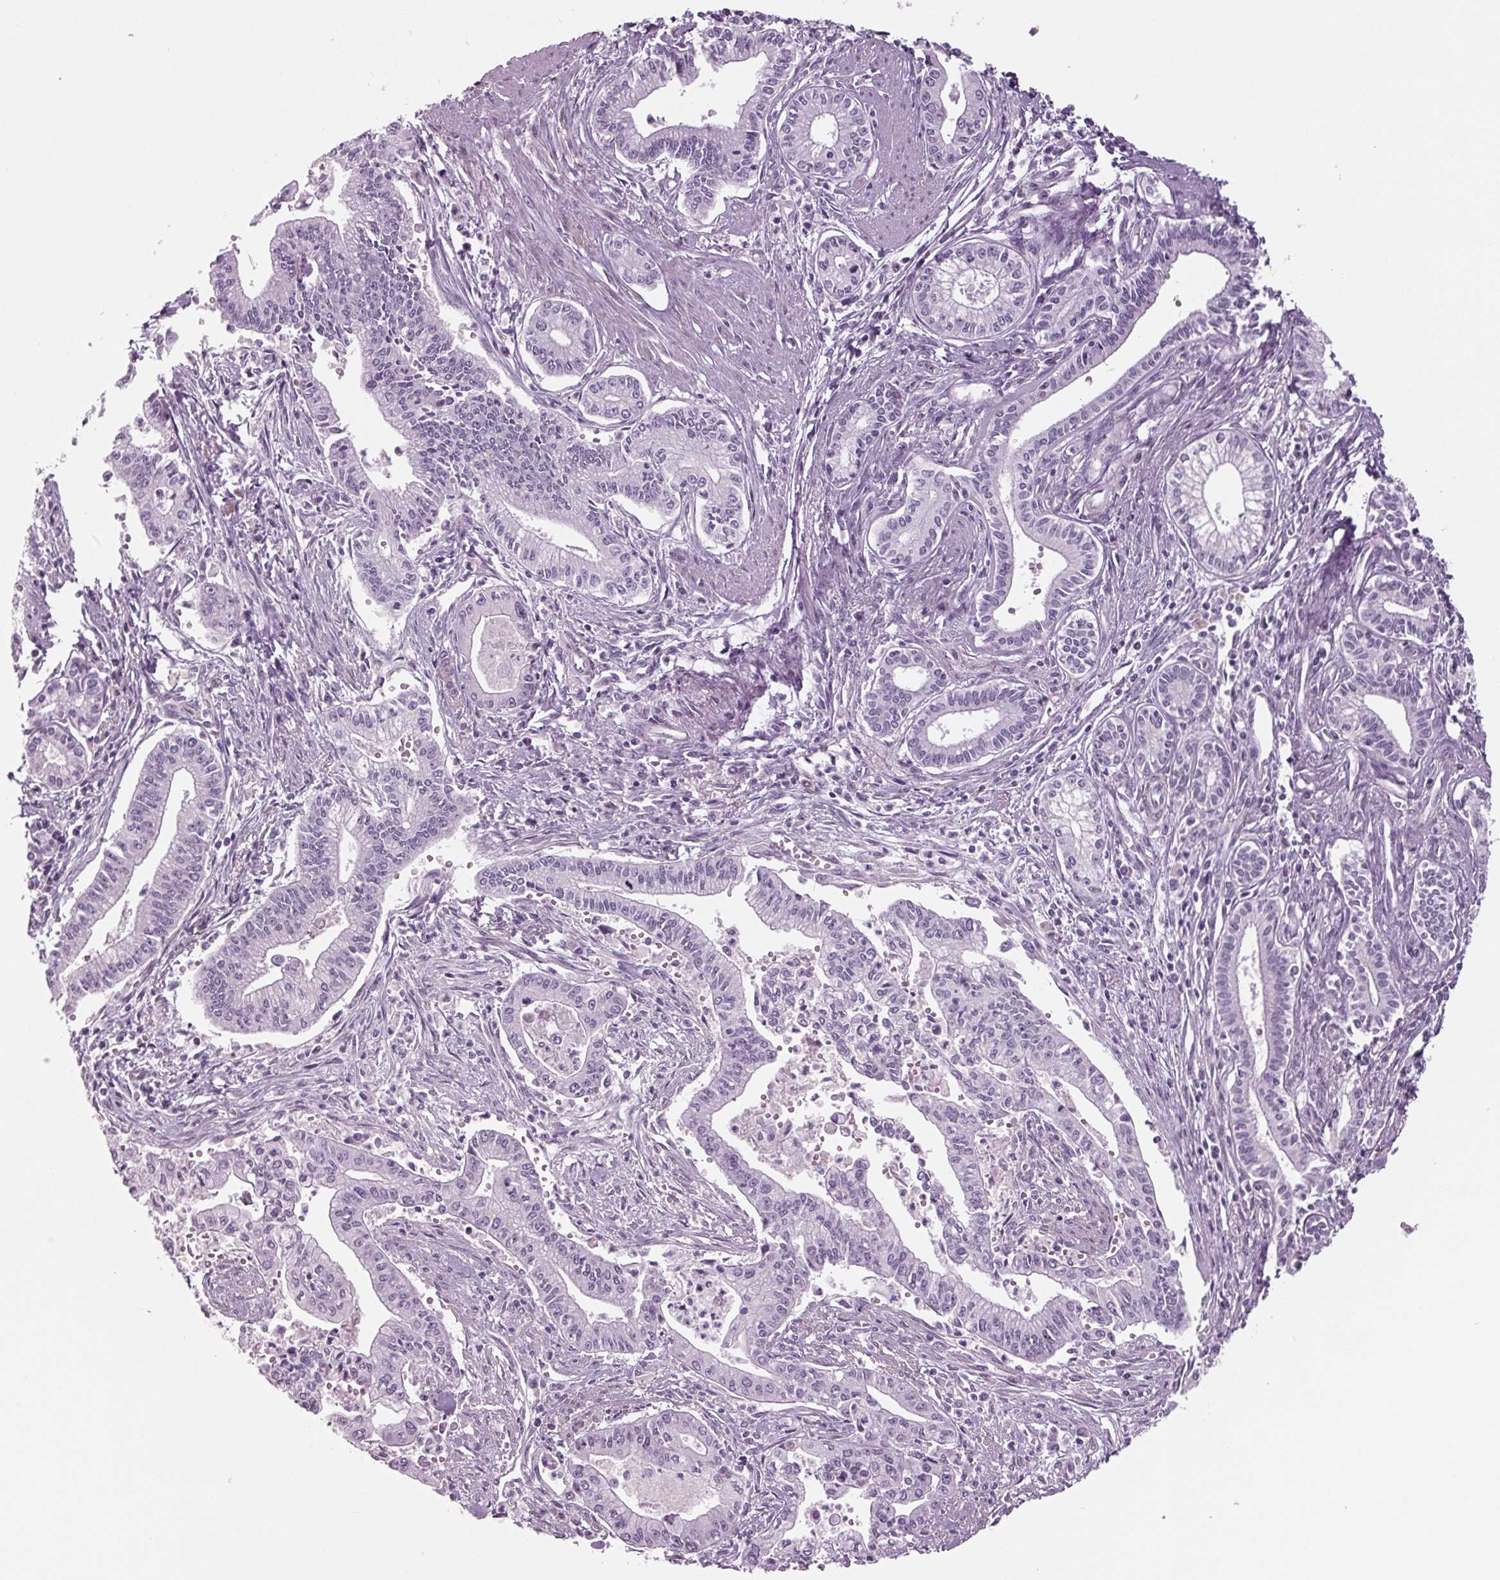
{"staining": {"intensity": "negative", "quantity": "none", "location": "none"}, "tissue": "pancreatic cancer", "cell_type": "Tumor cells", "image_type": "cancer", "snomed": [{"axis": "morphology", "description": "Adenocarcinoma, NOS"}, {"axis": "topography", "description": "Pancreas"}], "caption": "IHC histopathology image of human pancreatic cancer (adenocarcinoma) stained for a protein (brown), which shows no staining in tumor cells.", "gene": "BHLHE22", "patient": {"sex": "female", "age": 65}}